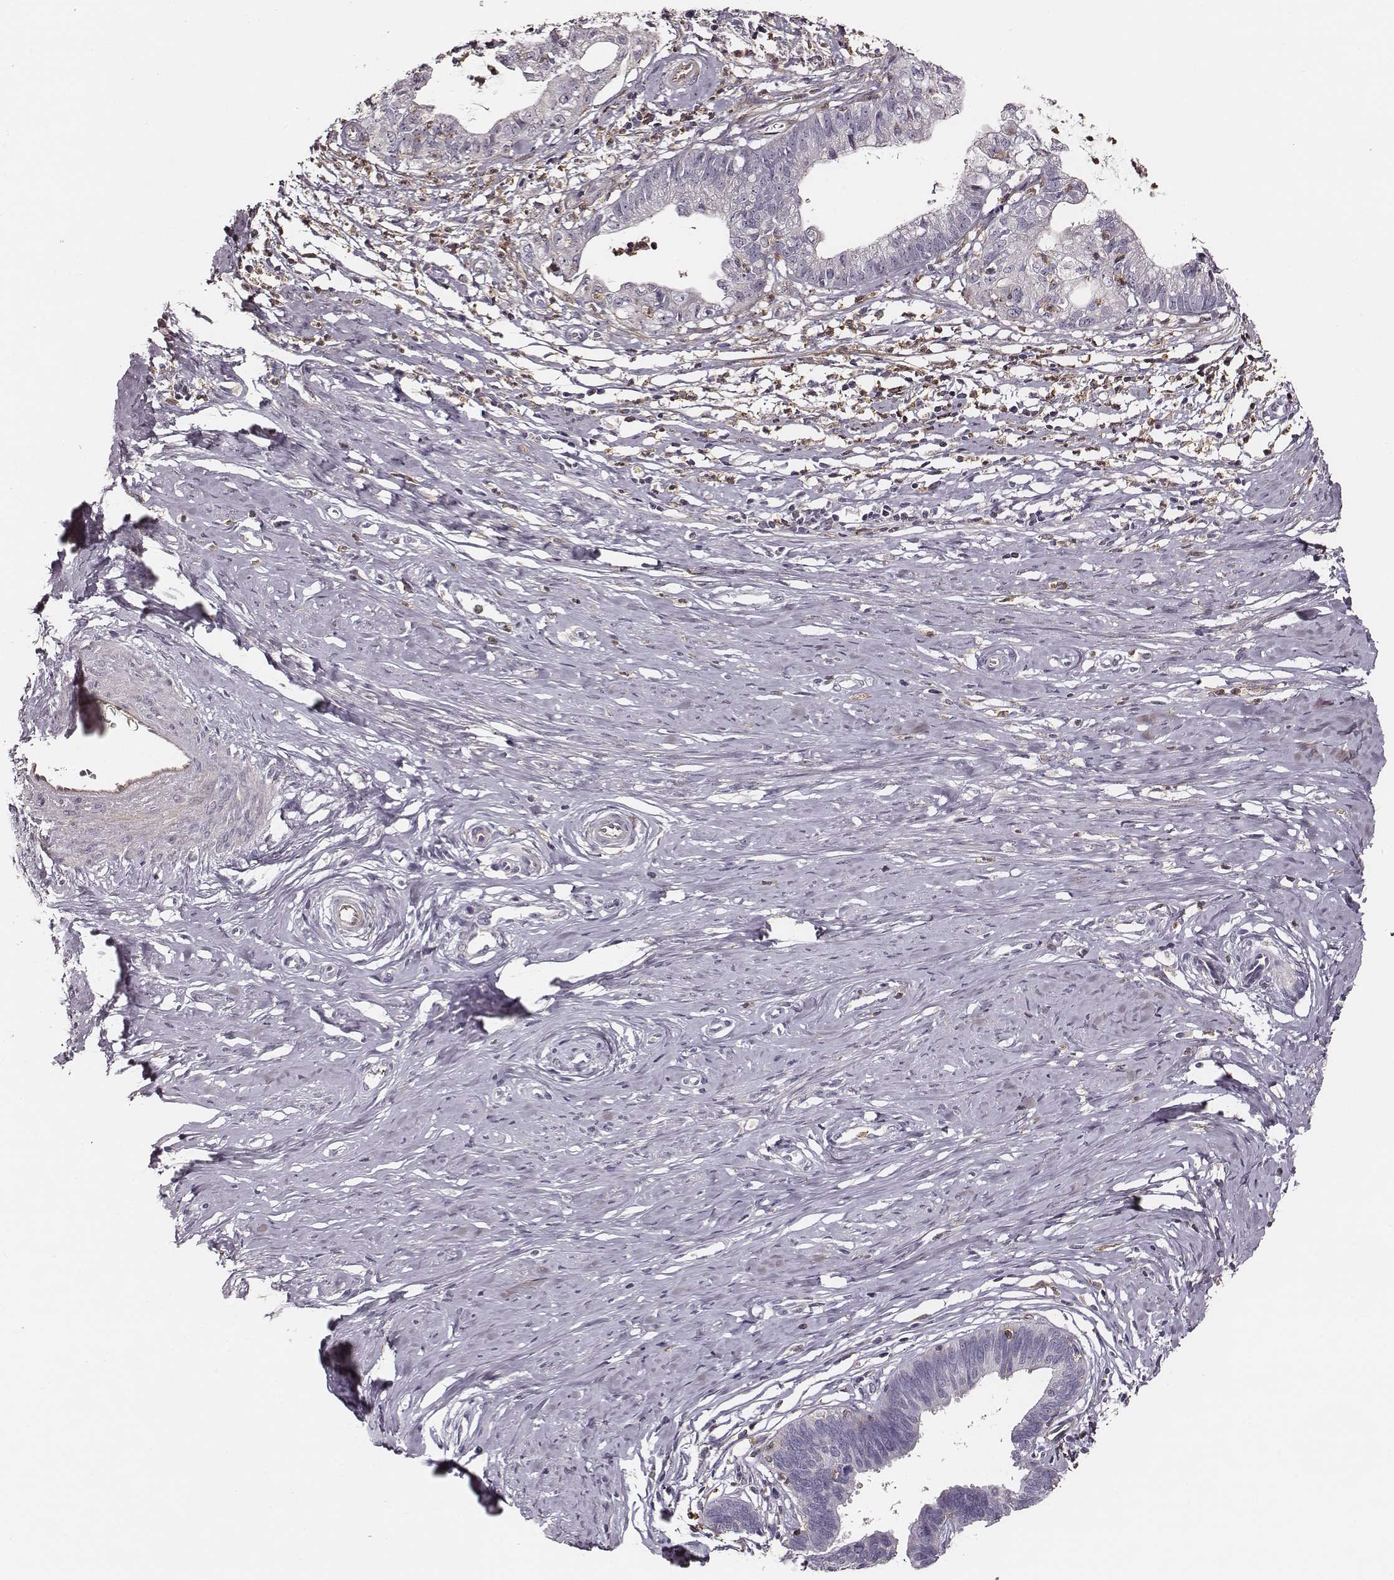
{"staining": {"intensity": "negative", "quantity": "none", "location": "none"}, "tissue": "cervical cancer", "cell_type": "Tumor cells", "image_type": "cancer", "snomed": [{"axis": "morphology", "description": "Normal tissue, NOS"}, {"axis": "morphology", "description": "Adenocarcinoma, NOS"}, {"axis": "topography", "description": "Cervix"}], "caption": "Human cervical cancer (adenocarcinoma) stained for a protein using immunohistochemistry (IHC) reveals no staining in tumor cells.", "gene": "ZYX", "patient": {"sex": "female", "age": 38}}